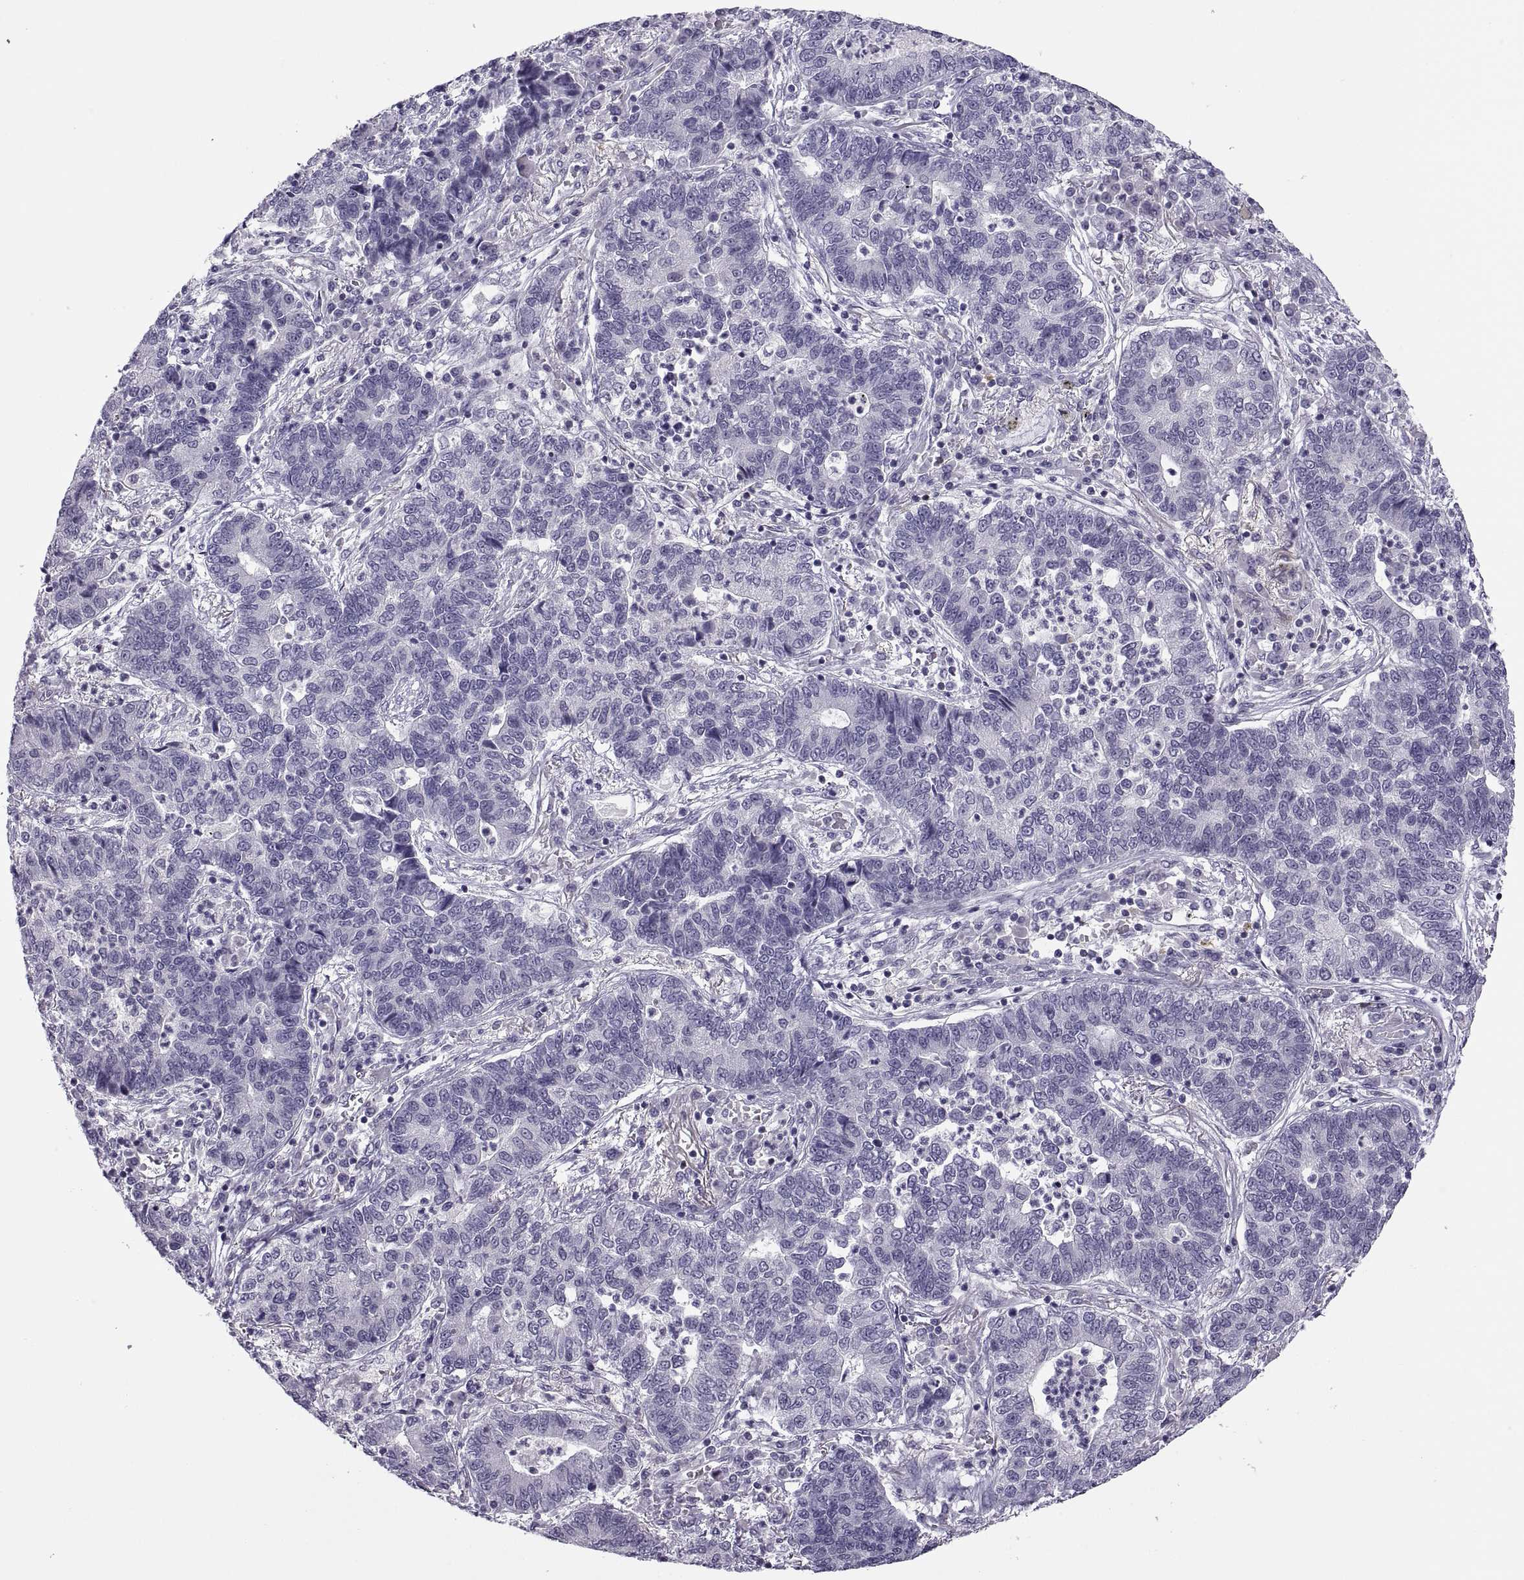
{"staining": {"intensity": "negative", "quantity": "none", "location": "none"}, "tissue": "lung cancer", "cell_type": "Tumor cells", "image_type": "cancer", "snomed": [{"axis": "morphology", "description": "Adenocarcinoma, NOS"}, {"axis": "topography", "description": "Lung"}], "caption": "Immunohistochemical staining of lung adenocarcinoma shows no significant staining in tumor cells. Brightfield microscopy of immunohistochemistry stained with DAB (3,3'-diaminobenzidine) (brown) and hematoxylin (blue), captured at high magnification.", "gene": "TTC21A", "patient": {"sex": "female", "age": 57}}